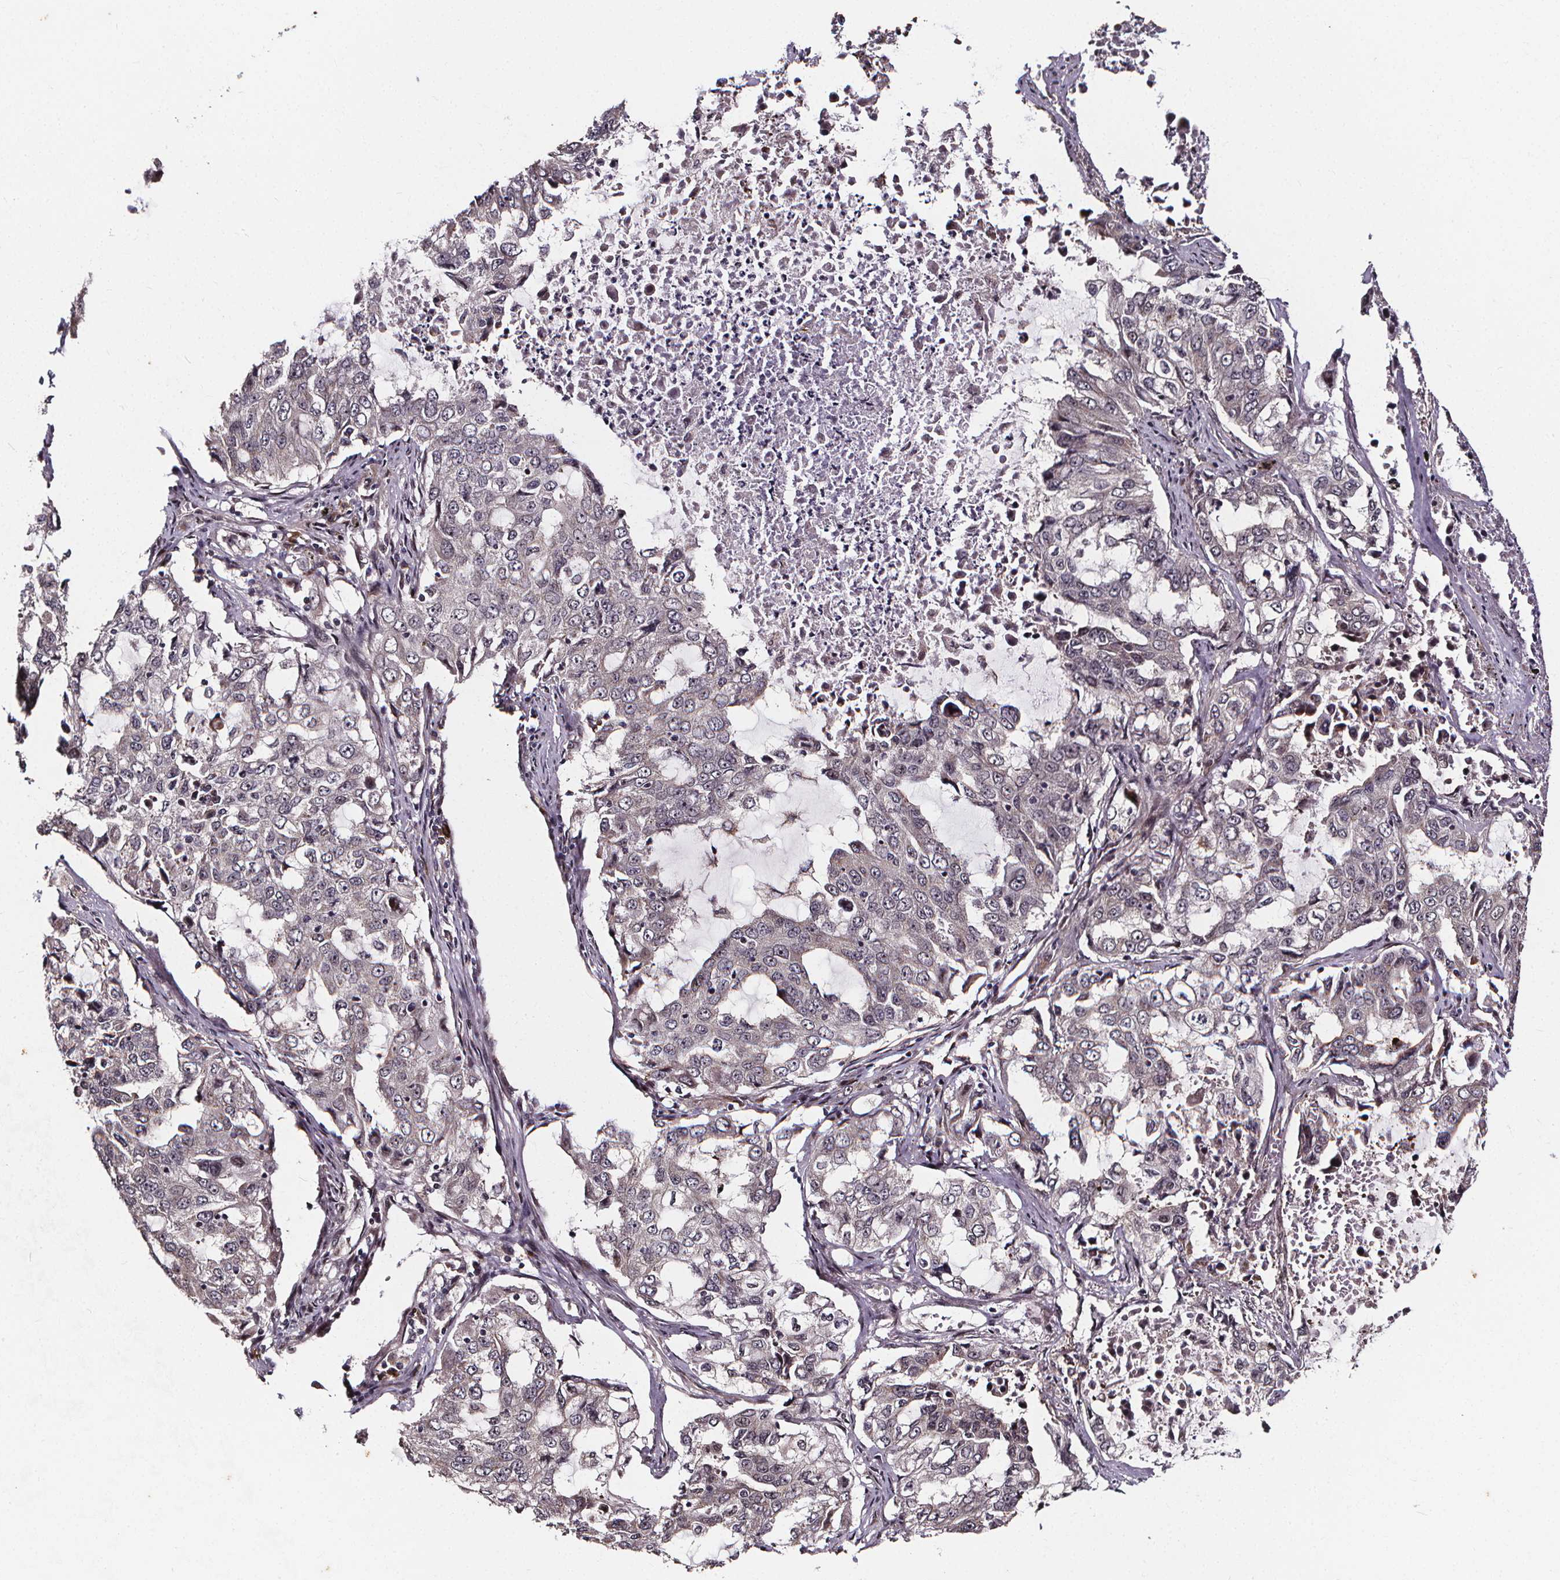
{"staining": {"intensity": "negative", "quantity": "none", "location": "none"}, "tissue": "lung cancer", "cell_type": "Tumor cells", "image_type": "cancer", "snomed": [{"axis": "morphology", "description": "Adenocarcinoma, NOS"}, {"axis": "topography", "description": "Lung"}], "caption": "DAB (3,3'-diaminobenzidine) immunohistochemical staining of lung cancer (adenocarcinoma) exhibits no significant staining in tumor cells.", "gene": "DDIT3", "patient": {"sex": "female", "age": 61}}